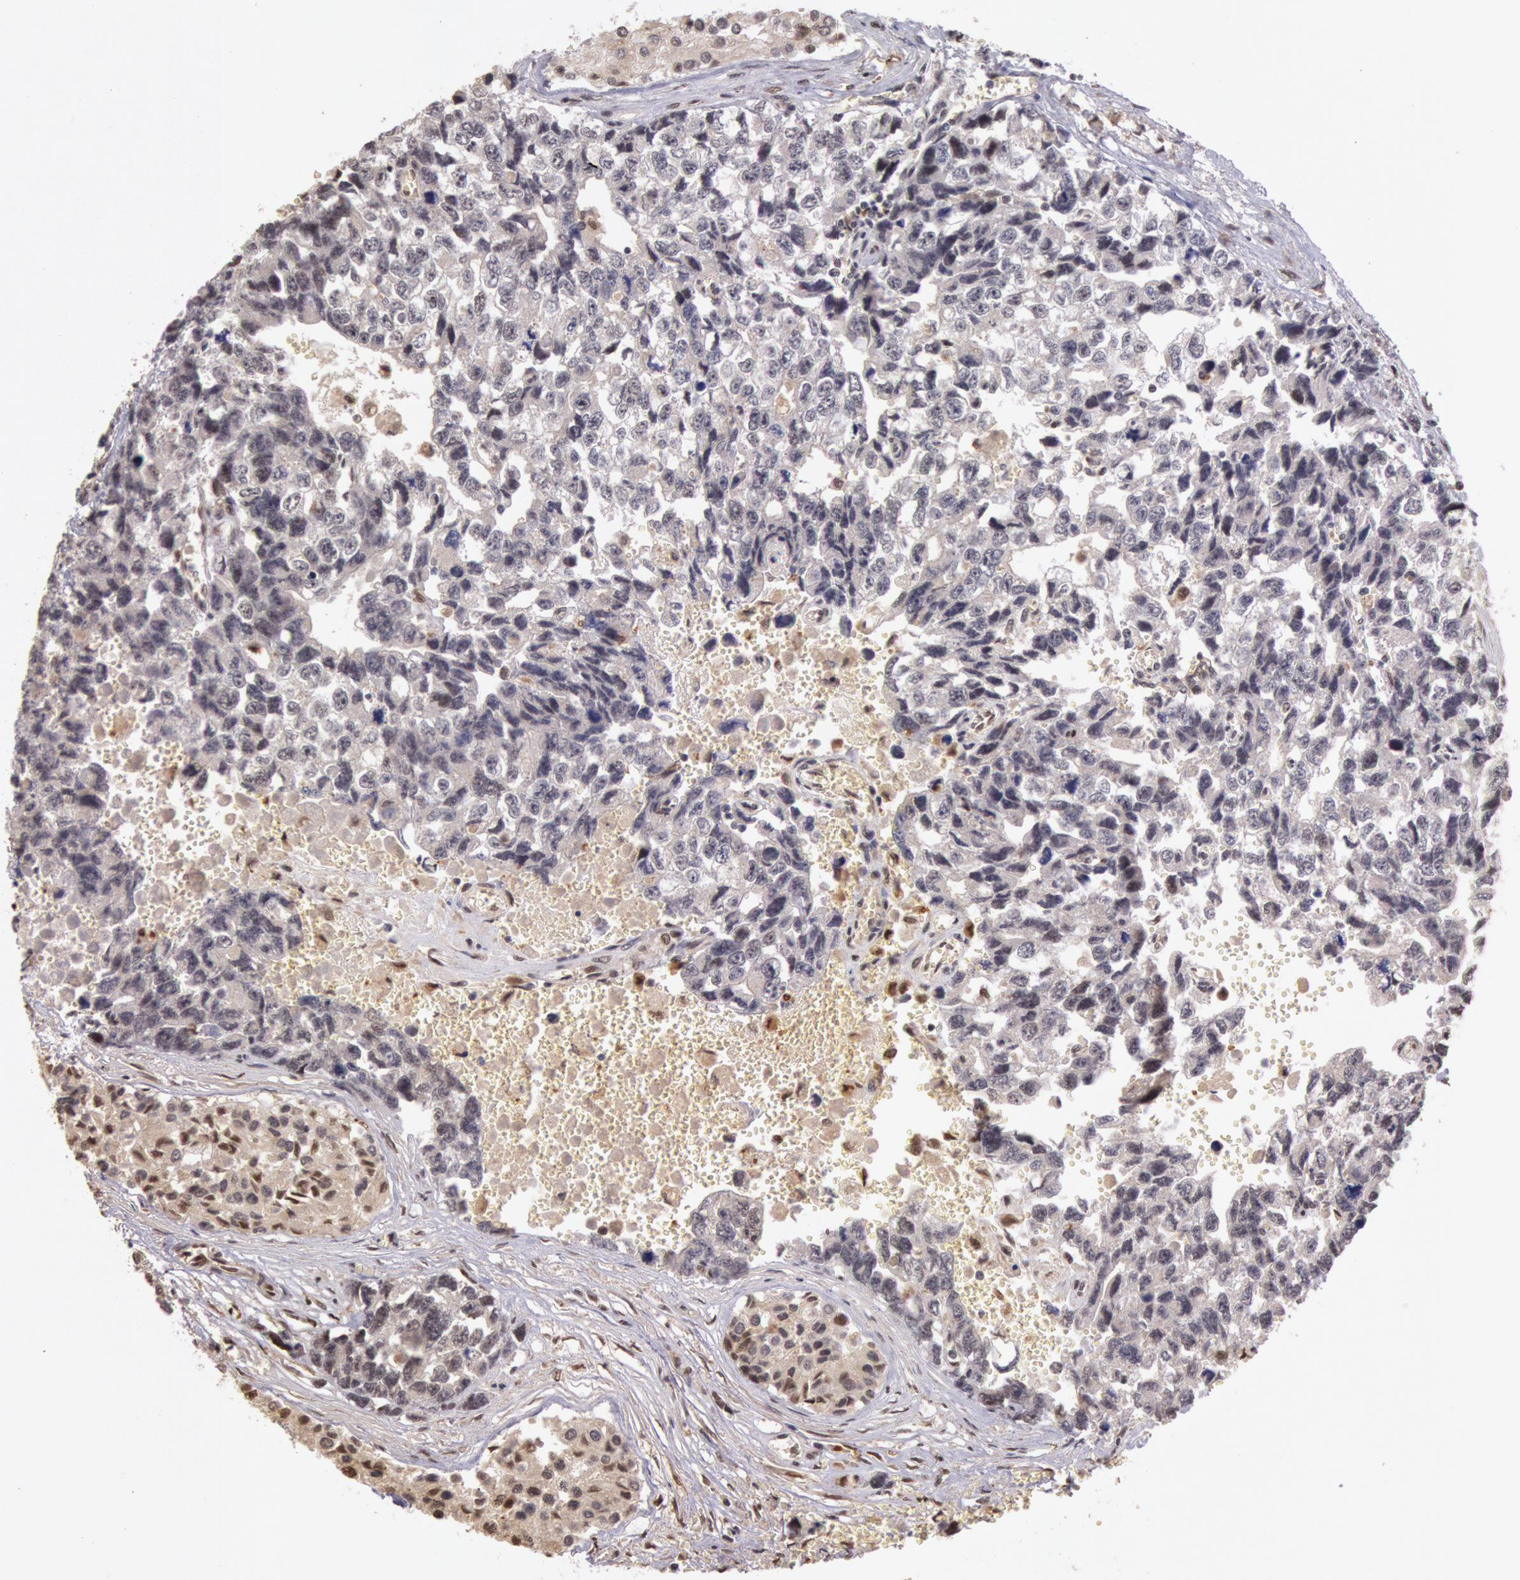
{"staining": {"intensity": "negative", "quantity": "none", "location": "none"}, "tissue": "testis cancer", "cell_type": "Tumor cells", "image_type": "cancer", "snomed": [{"axis": "morphology", "description": "Carcinoma, Embryonal, NOS"}, {"axis": "topography", "description": "Testis"}], "caption": "Immunohistochemistry histopathology image of neoplastic tissue: testis embryonal carcinoma stained with DAB demonstrates no significant protein positivity in tumor cells. (Brightfield microscopy of DAB (3,3'-diaminobenzidine) immunohistochemistry (IHC) at high magnification).", "gene": "LIG4", "patient": {"sex": "male", "age": 31}}